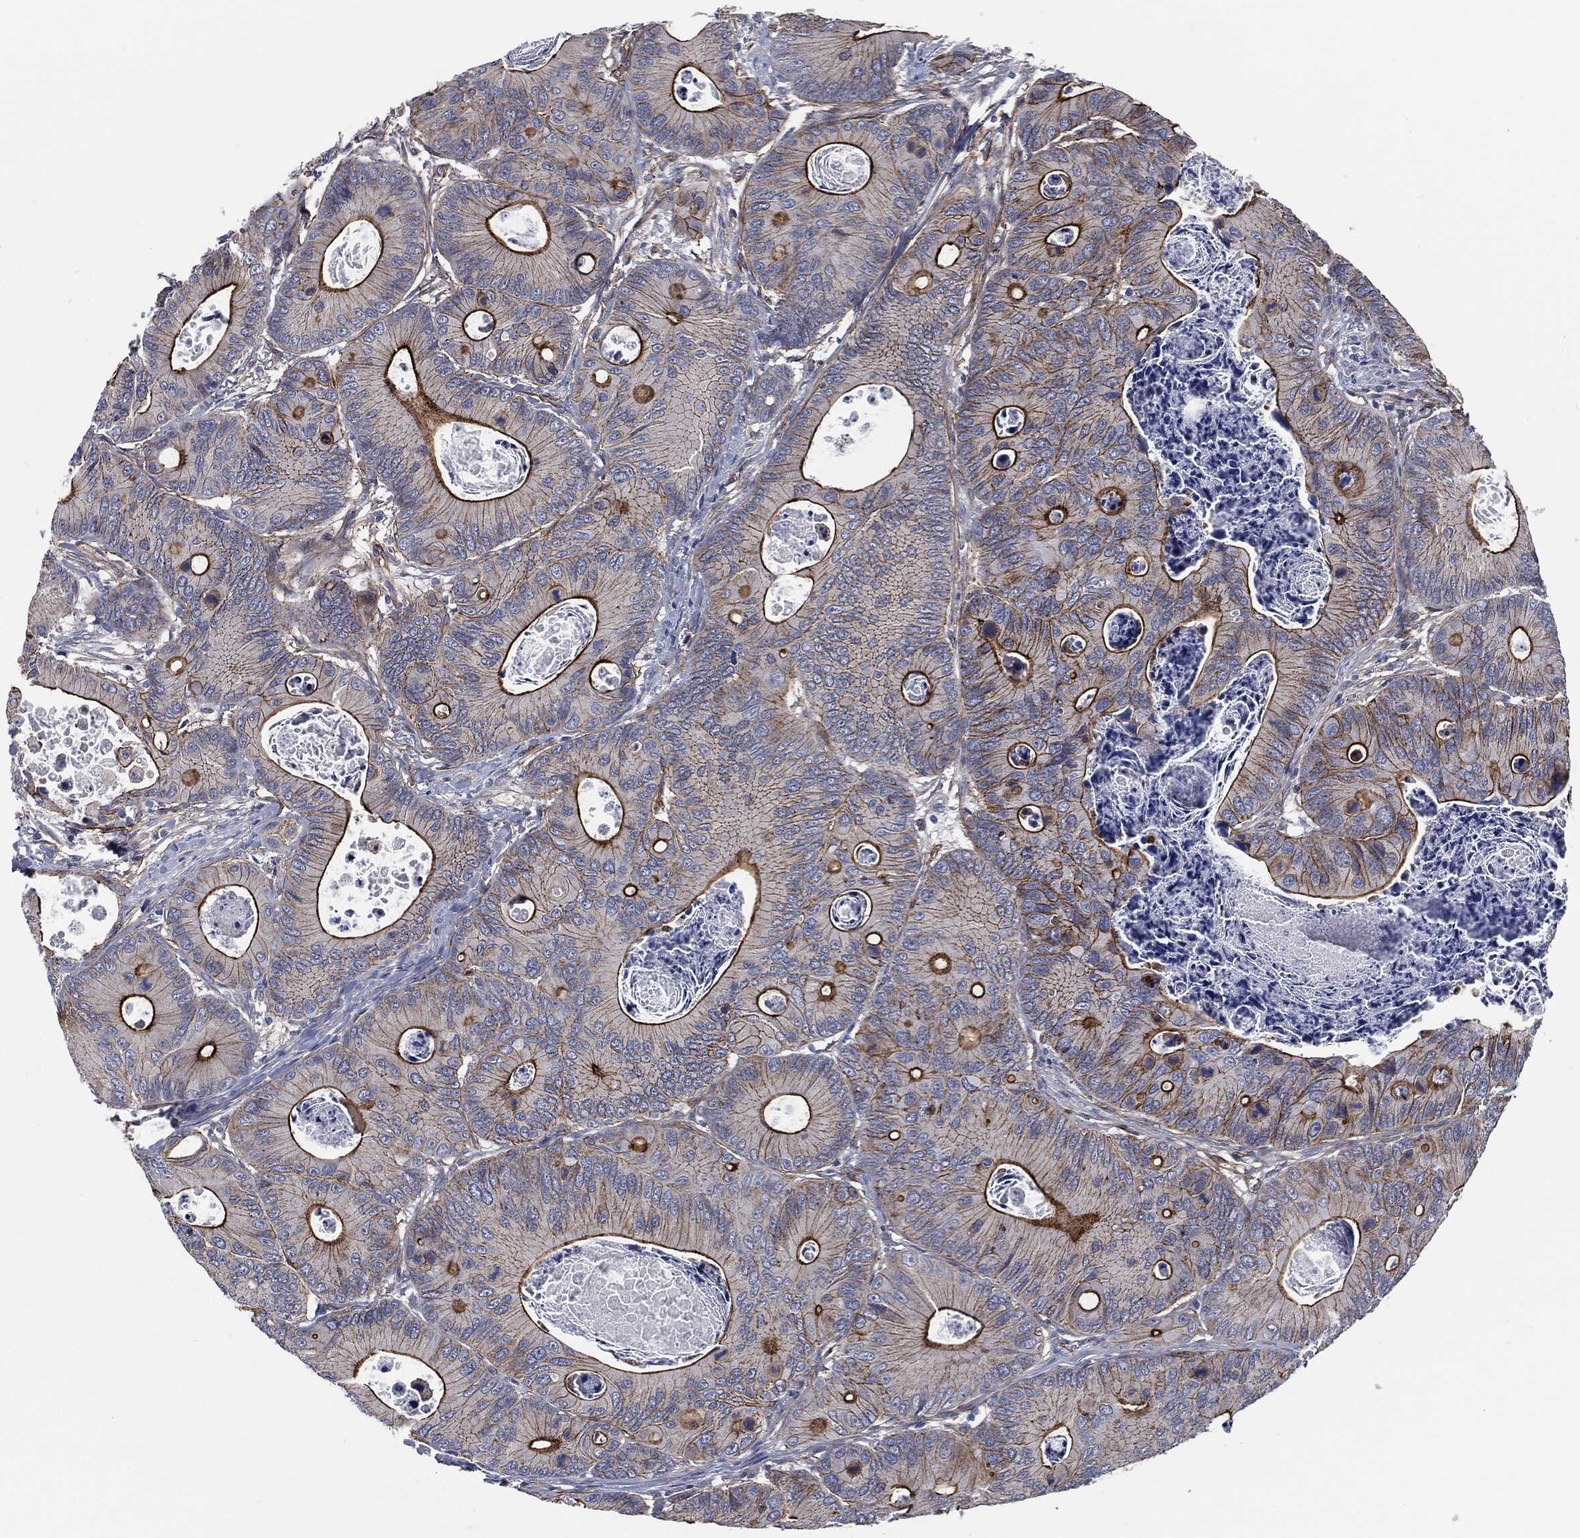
{"staining": {"intensity": "strong", "quantity": "25%-75%", "location": "cytoplasmic/membranous"}, "tissue": "colorectal cancer", "cell_type": "Tumor cells", "image_type": "cancer", "snomed": [{"axis": "morphology", "description": "Adenocarcinoma, NOS"}, {"axis": "topography", "description": "Colon"}], "caption": "Brown immunohistochemical staining in colorectal cancer (adenocarcinoma) shows strong cytoplasmic/membranous positivity in approximately 25%-75% of tumor cells. (Brightfield microscopy of DAB IHC at high magnification).", "gene": "SVIL", "patient": {"sex": "female", "age": 78}}